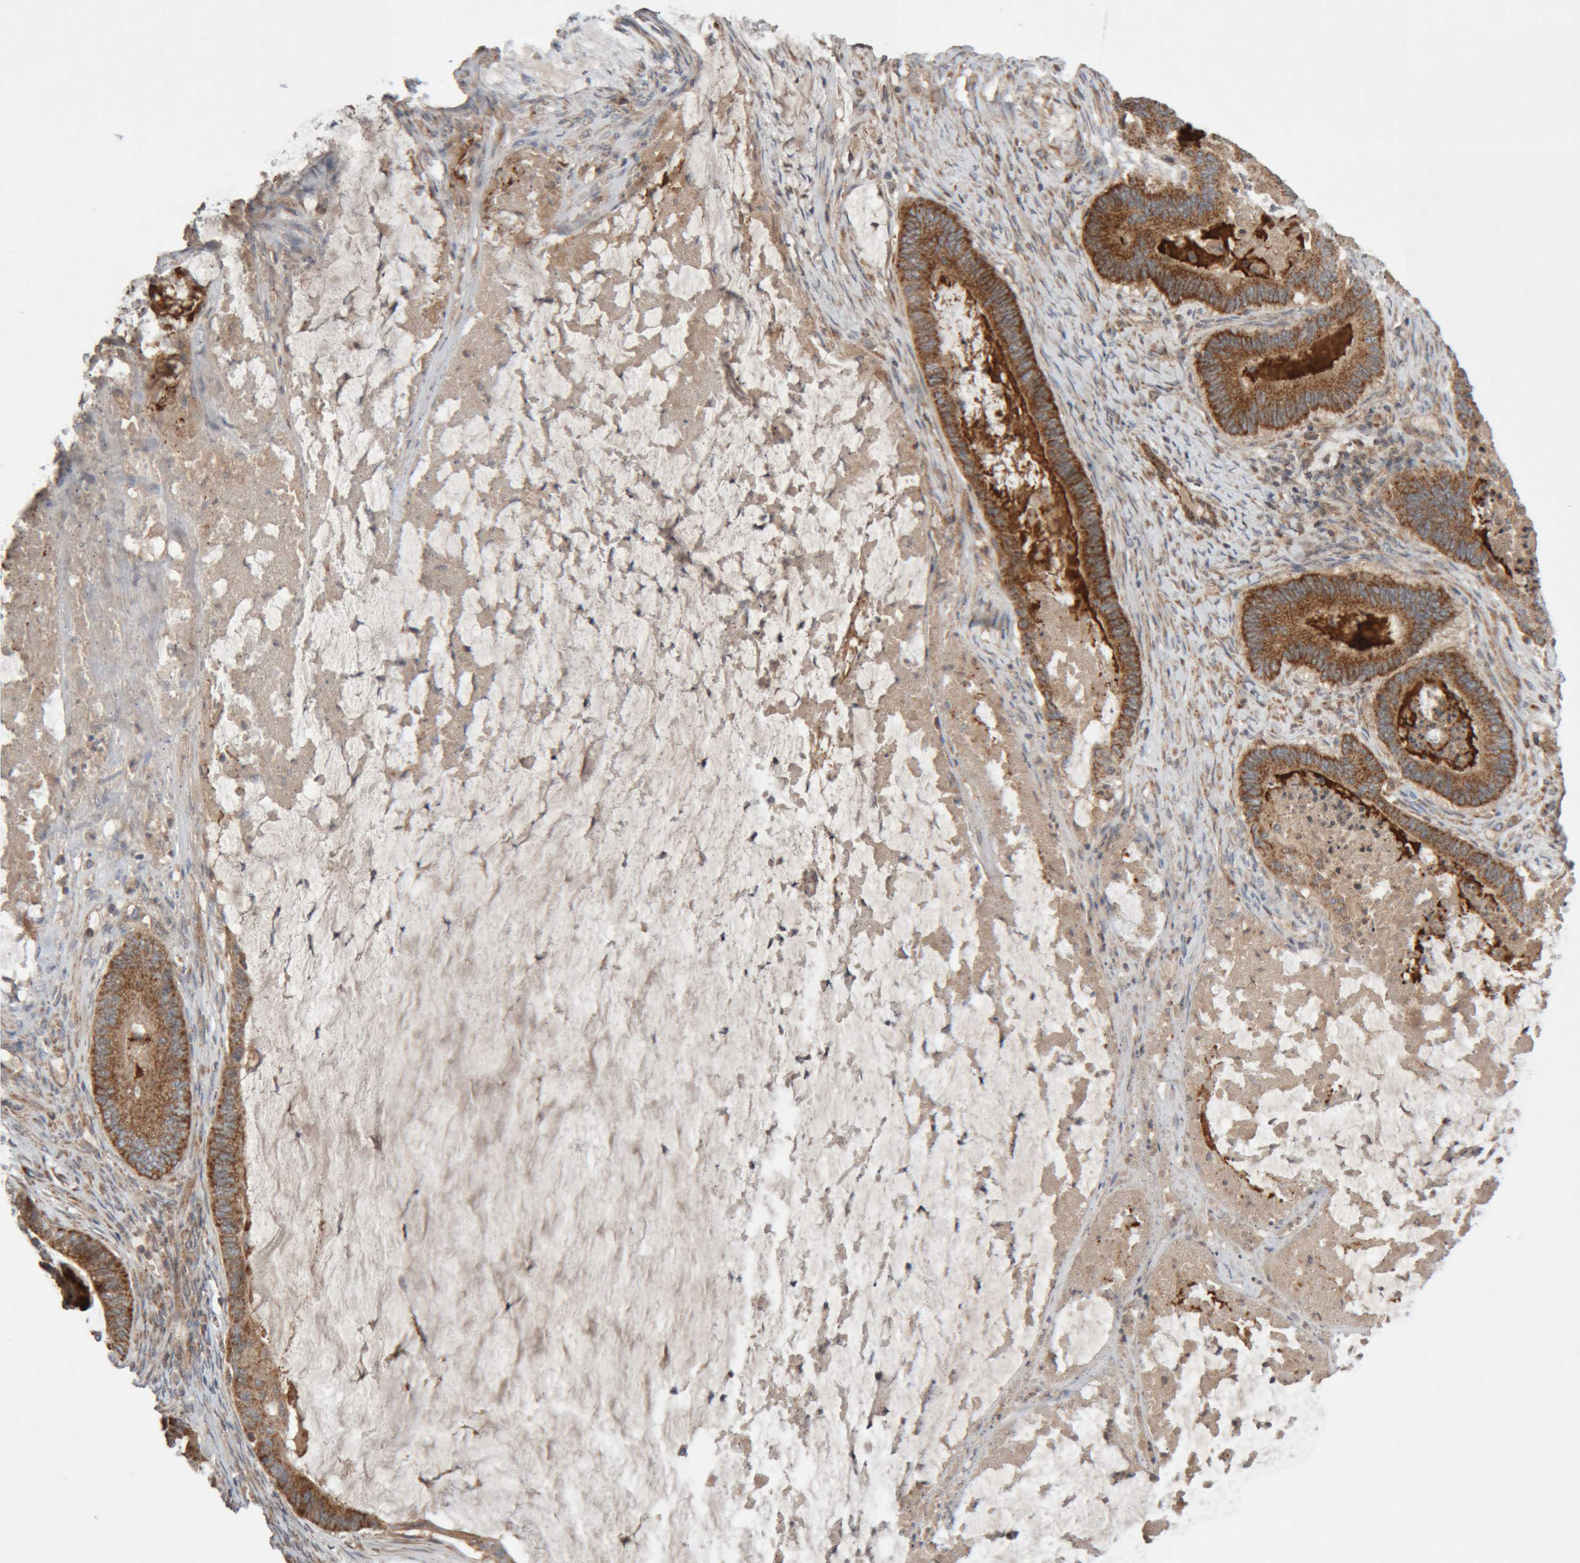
{"staining": {"intensity": "strong", "quantity": ">75%", "location": "cytoplasmic/membranous"}, "tissue": "ovarian cancer", "cell_type": "Tumor cells", "image_type": "cancer", "snomed": [{"axis": "morphology", "description": "Cystadenocarcinoma, mucinous, NOS"}, {"axis": "topography", "description": "Ovary"}], "caption": "This histopathology image reveals IHC staining of ovarian cancer (mucinous cystadenocarcinoma), with high strong cytoplasmic/membranous expression in approximately >75% of tumor cells.", "gene": "KIF21B", "patient": {"sex": "female", "age": 61}}